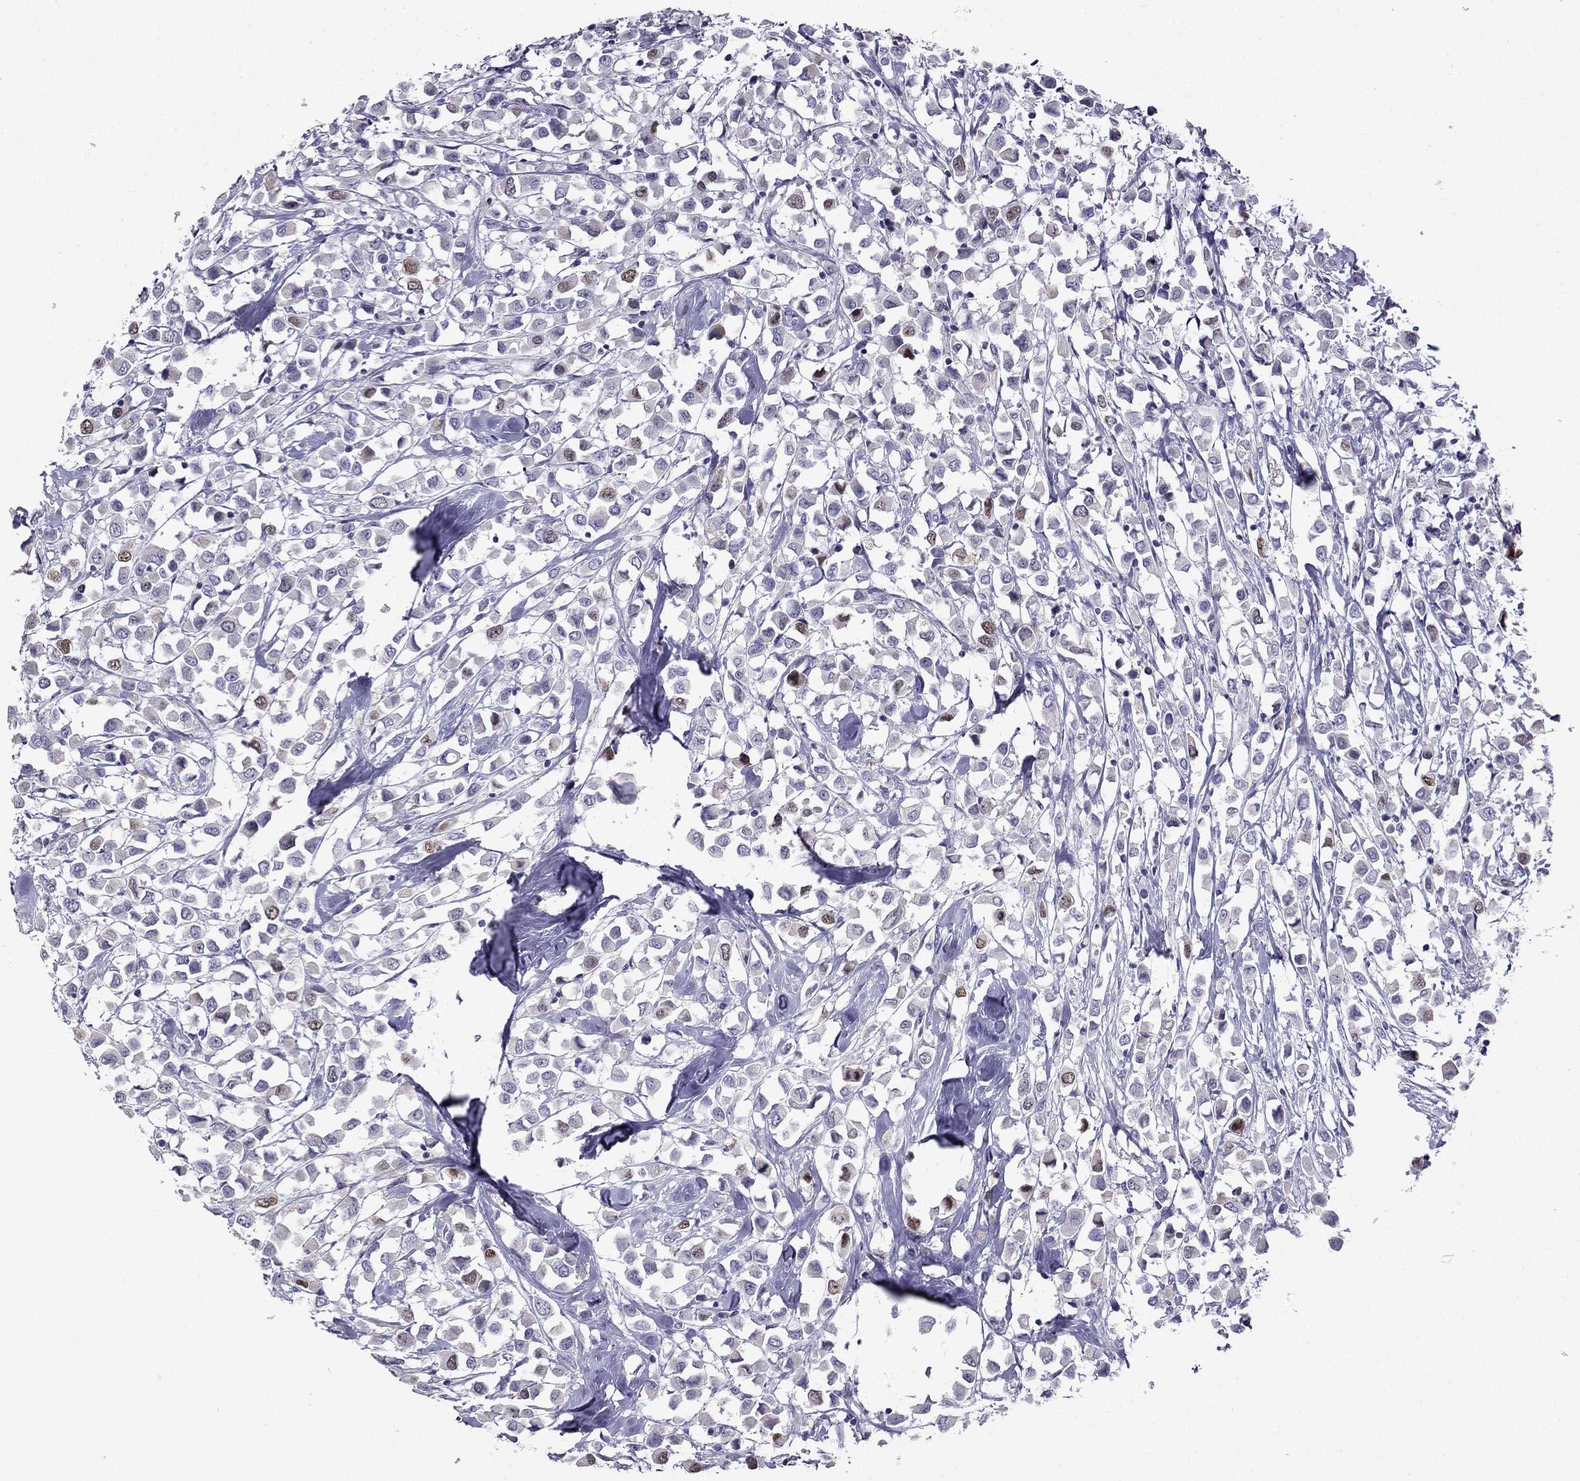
{"staining": {"intensity": "moderate", "quantity": "<25%", "location": "nuclear"}, "tissue": "breast cancer", "cell_type": "Tumor cells", "image_type": "cancer", "snomed": [{"axis": "morphology", "description": "Duct carcinoma"}, {"axis": "topography", "description": "Breast"}], "caption": "Immunohistochemical staining of breast infiltrating ductal carcinoma exhibits low levels of moderate nuclear expression in about <25% of tumor cells.", "gene": "UHRF1", "patient": {"sex": "female", "age": 61}}